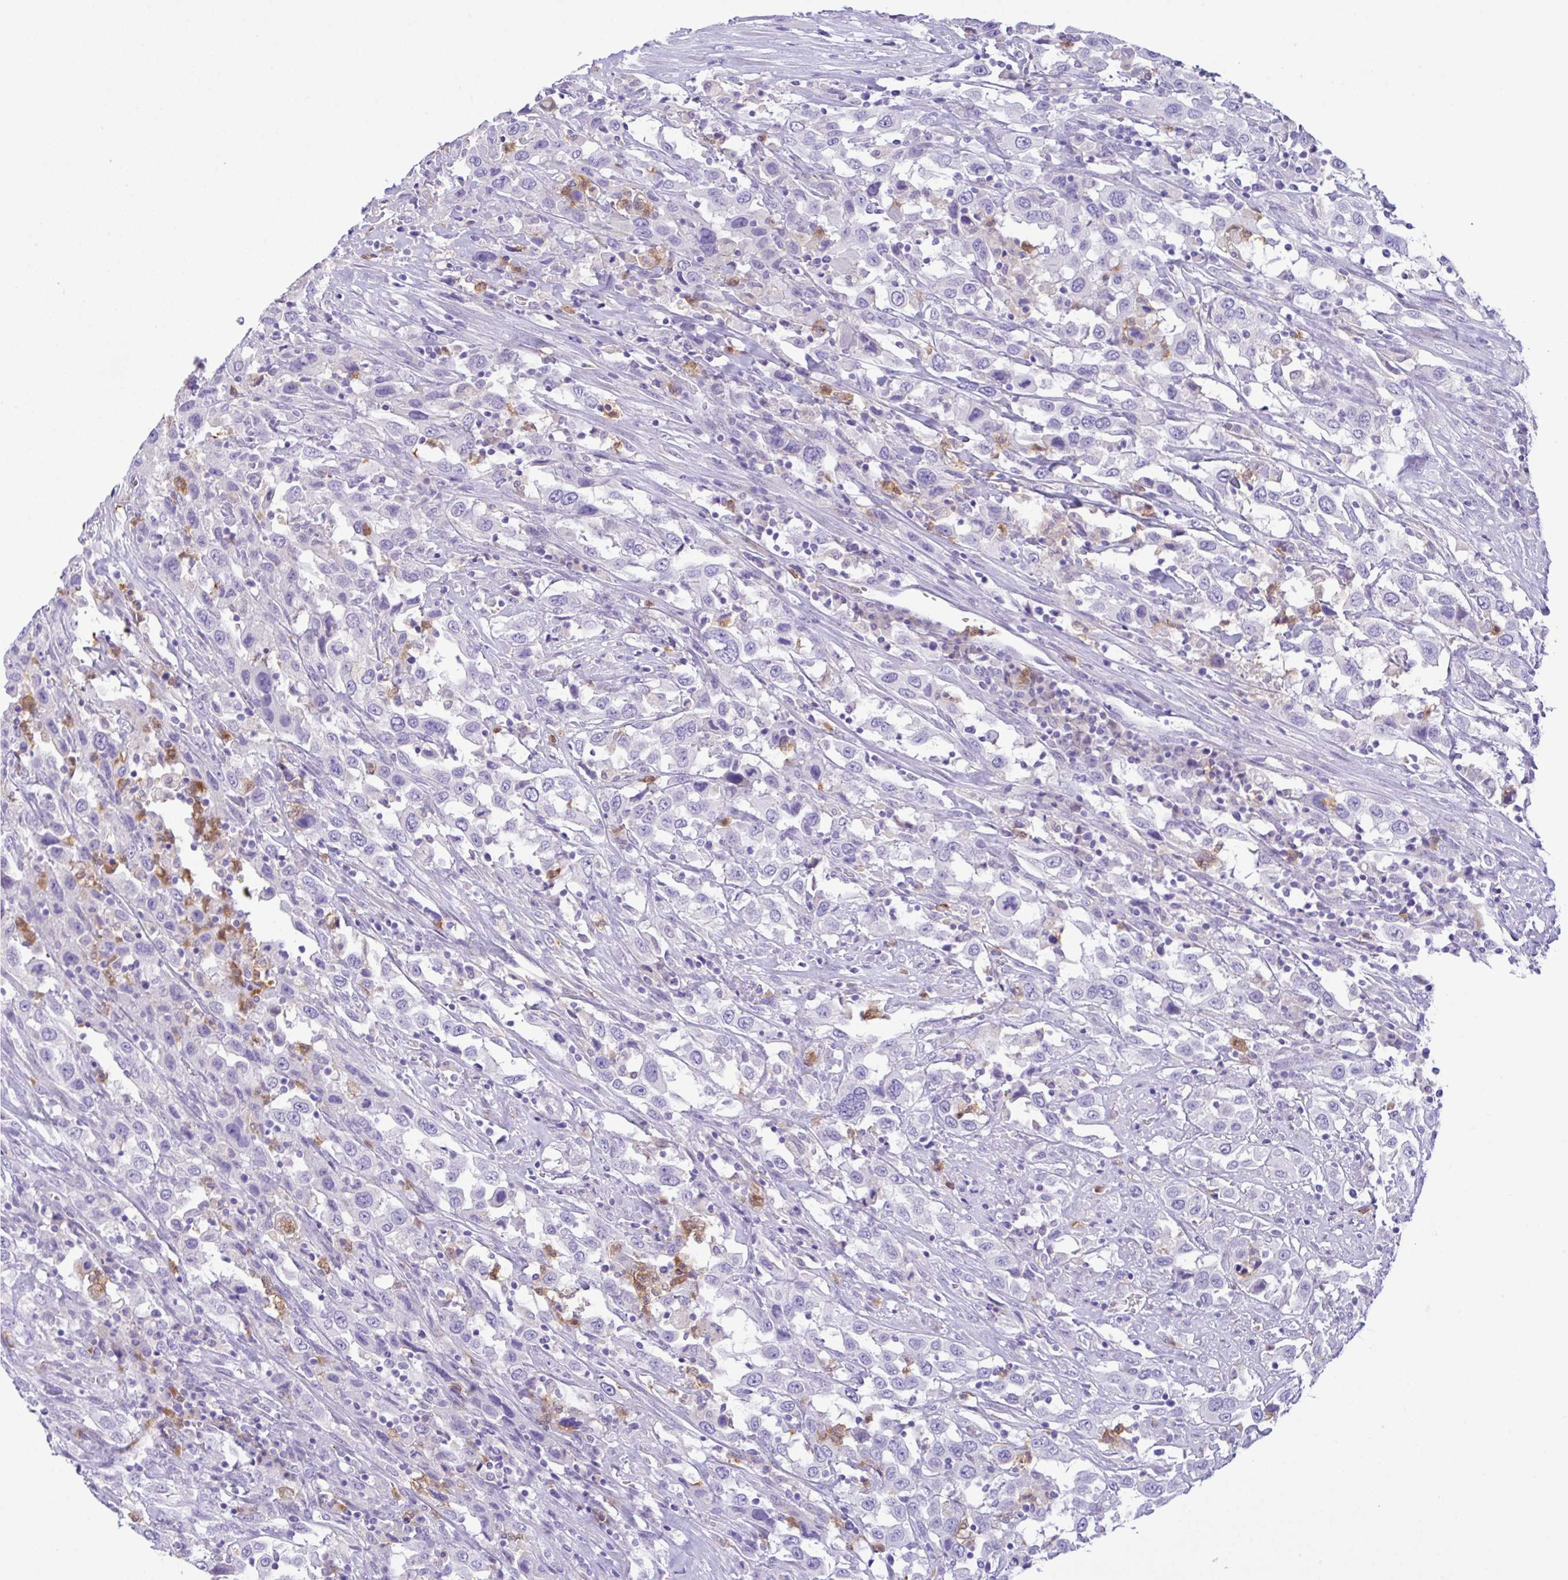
{"staining": {"intensity": "negative", "quantity": "none", "location": "none"}, "tissue": "urothelial cancer", "cell_type": "Tumor cells", "image_type": "cancer", "snomed": [{"axis": "morphology", "description": "Urothelial carcinoma, High grade"}, {"axis": "topography", "description": "Urinary bladder"}], "caption": "Tumor cells are negative for brown protein staining in urothelial cancer.", "gene": "NCF1", "patient": {"sex": "male", "age": 61}}